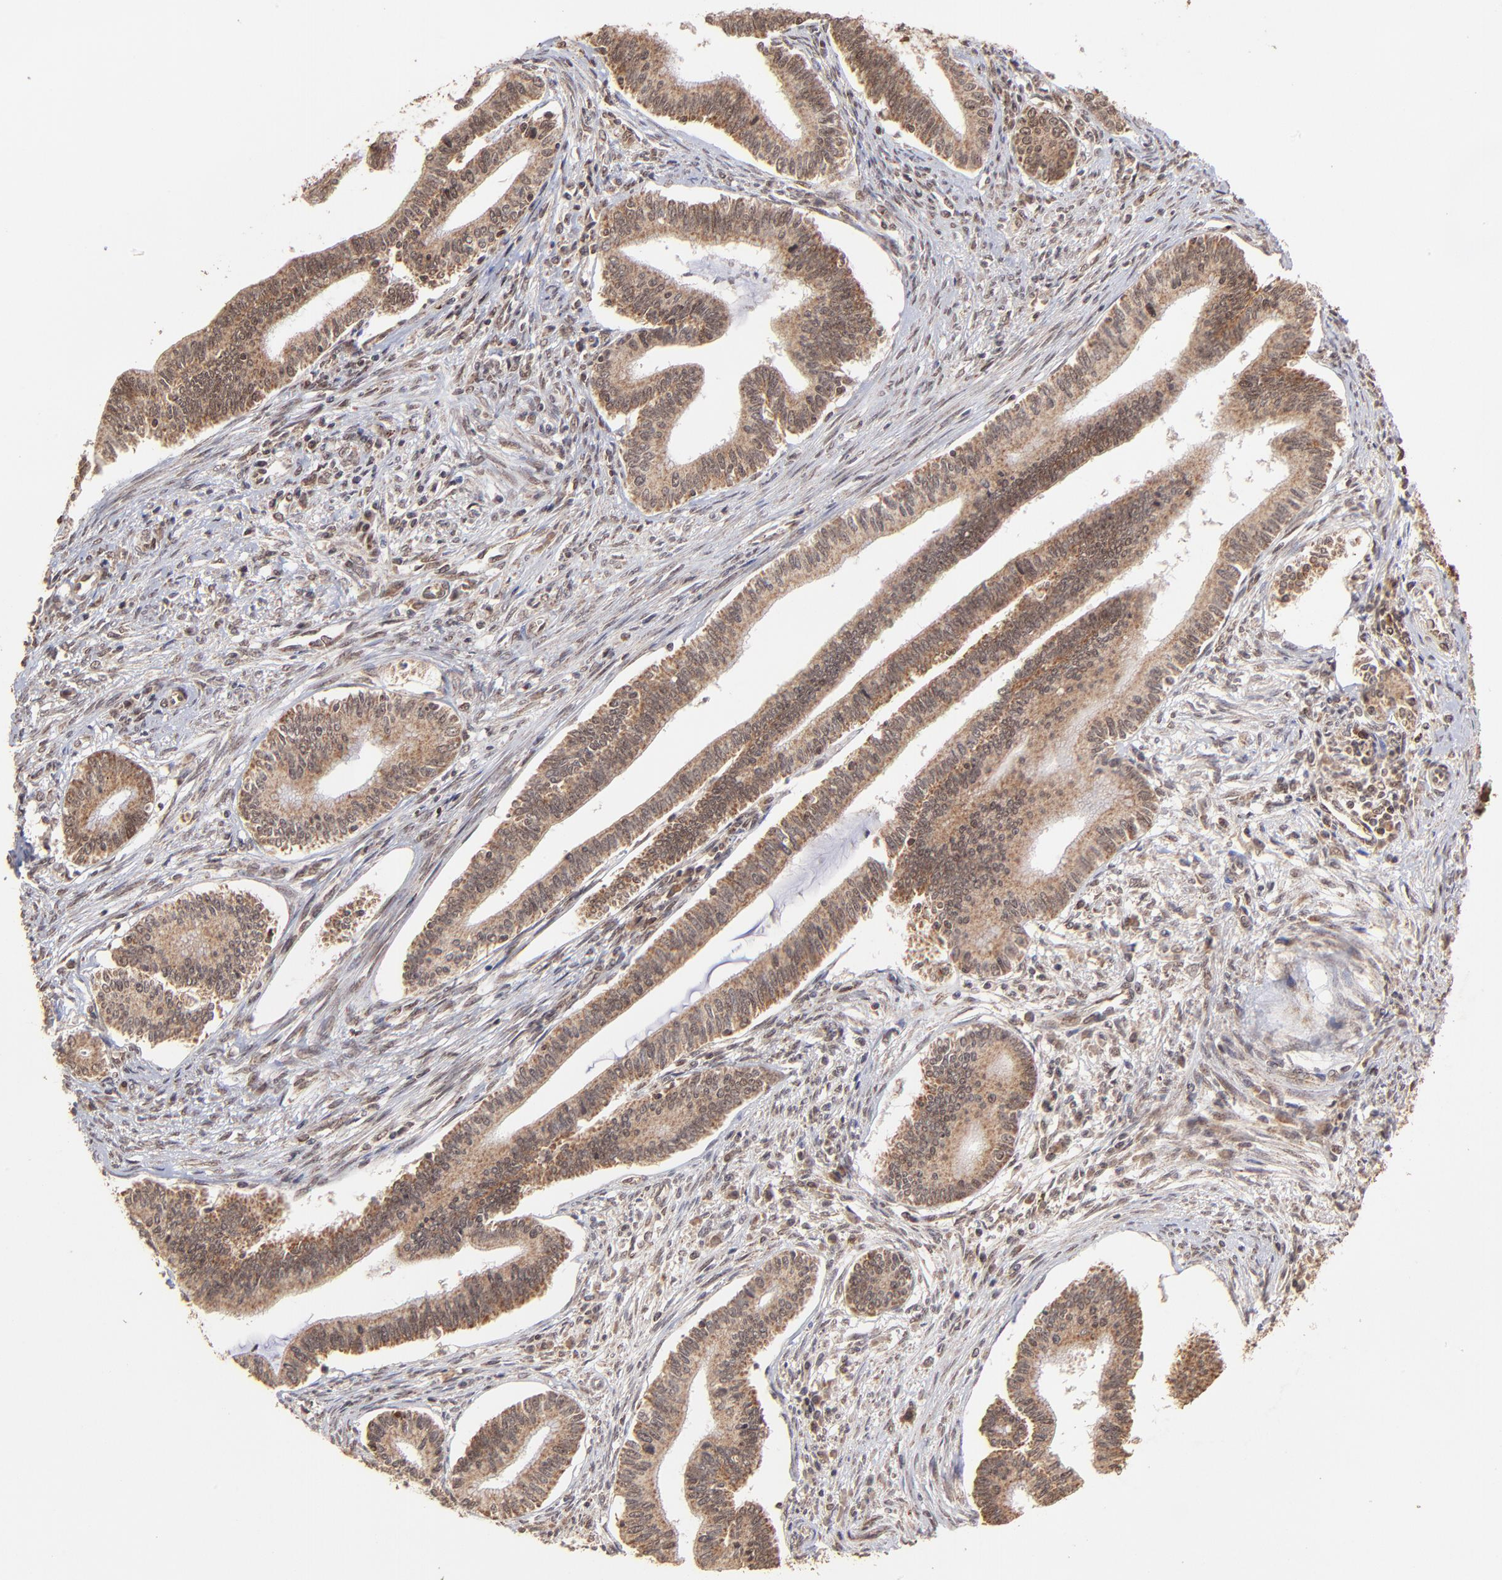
{"staining": {"intensity": "strong", "quantity": ">75%", "location": "cytoplasmic/membranous"}, "tissue": "cervical cancer", "cell_type": "Tumor cells", "image_type": "cancer", "snomed": [{"axis": "morphology", "description": "Adenocarcinoma, NOS"}, {"axis": "topography", "description": "Cervix"}], "caption": "Immunohistochemical staining of human cervical cancer (adenocarcinoma) shows high levels of strong cytoplasmic/membranous protein staining in approximately >75% of tumor cells.", "gene": "MED15", "patient": {"sex": "female", "age": 36}}